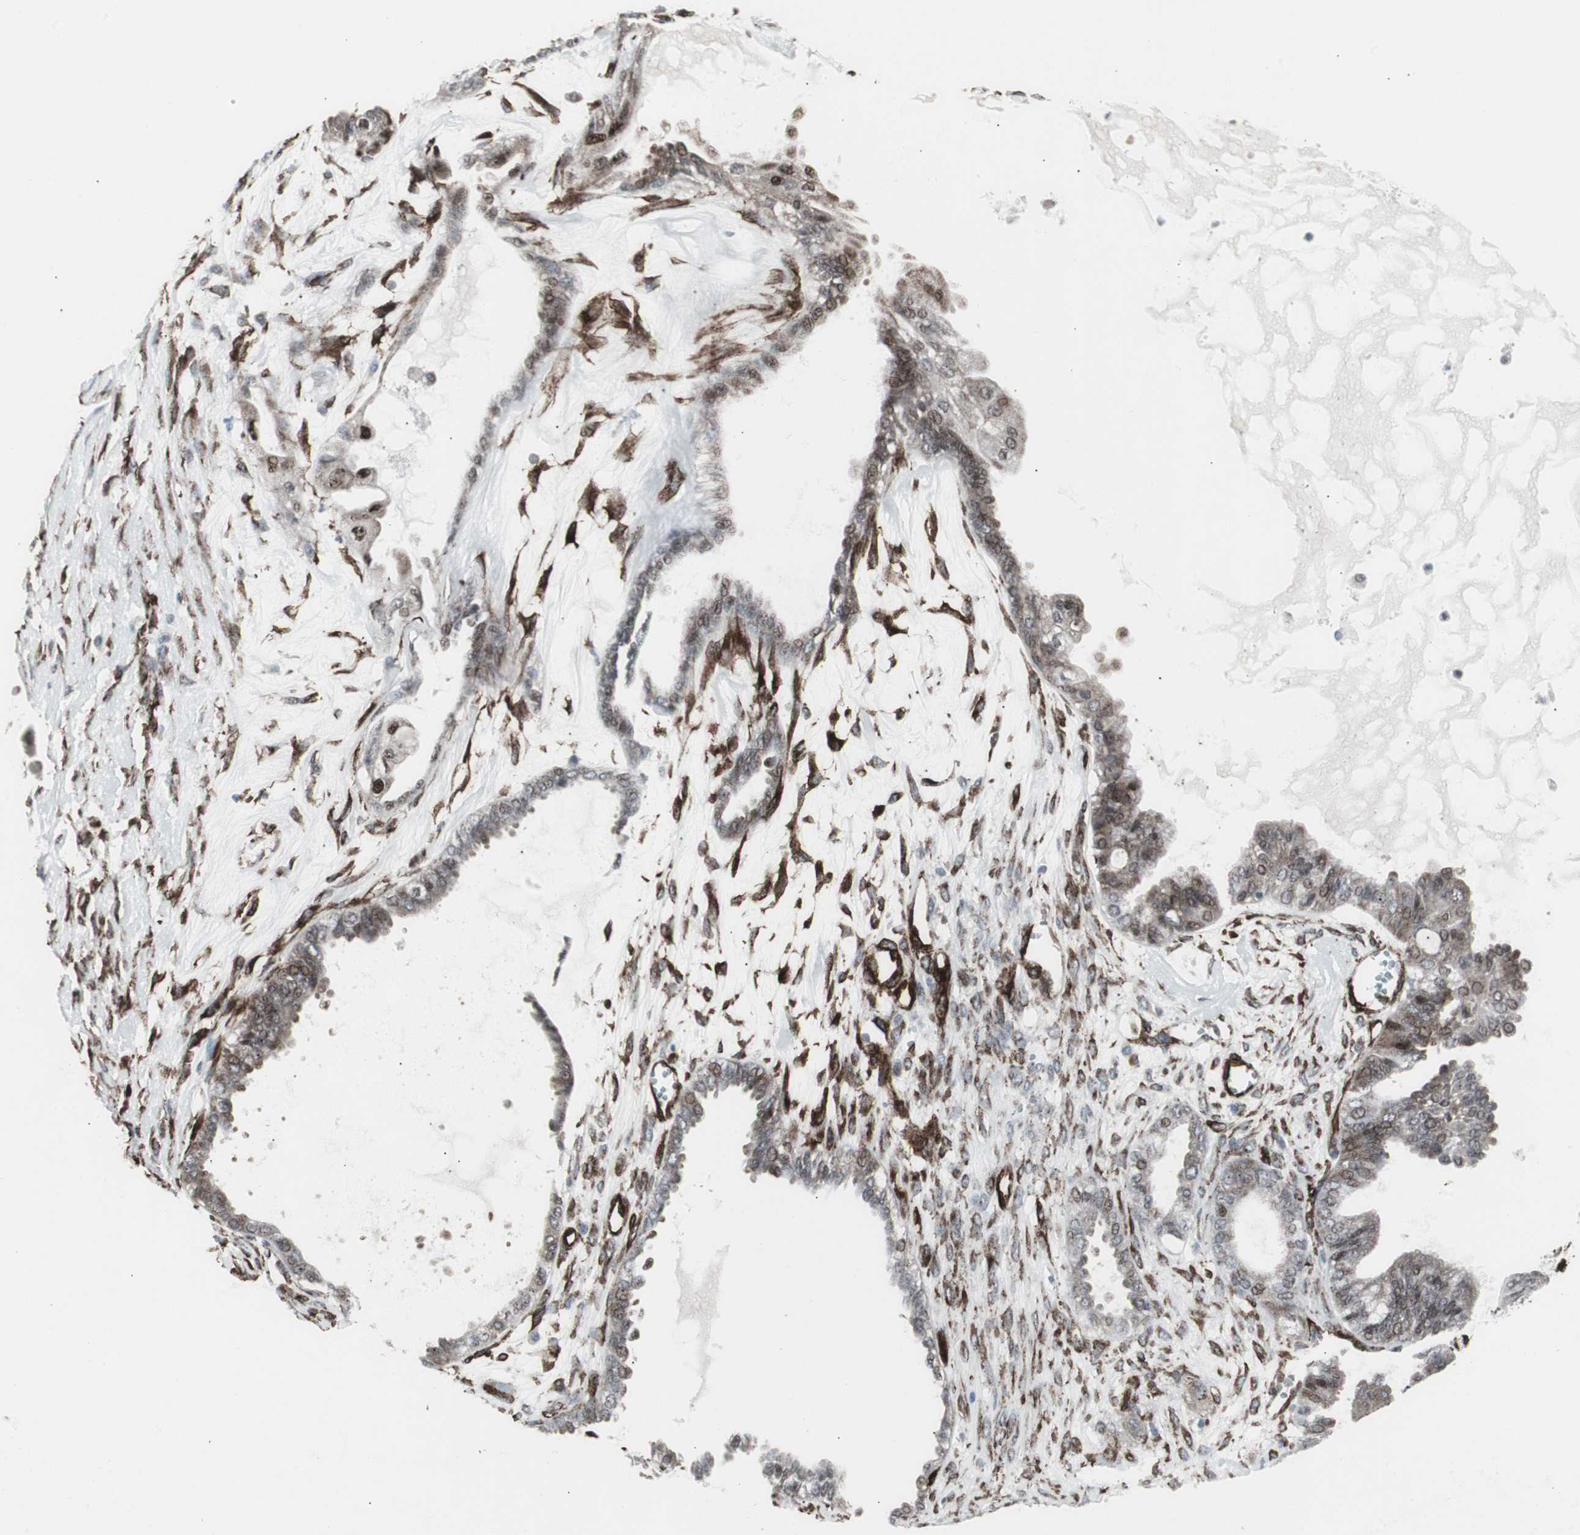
{"staining": {"intensity": "moderate", "quantity": "25%-75%", "location": "cytoplasmic/membranous,nuclear"}, "tissue": "ovarian cancer", "cell_type": "Tumor cells", "image_type": "cancer", "snomed": [{"axis": "morphology", "description": "Carcinoma, NOS"}, {"axis": "morphology", "description": "Carcinoma, endometroid"}, {"axis": "topography", "description": "Ovary"}], "caption": "Immunohistochemistry (IHC) staining of ovarian cancer, which demonstrates medium levels of moderate cytoplasmic/membranous and nuclear positivity in about 25%-75% of tumor cells indicating moderate cytoplasmic/membranous and nuclear protein positivity. The staining was performed using DAB (3,3'-diaminobenzidine) (brown) for protein detection and nuclei were counterstained in hematoxylin (blue).", "gene": "PDGFA", "patient": {"sex": "female", "age": 50}}